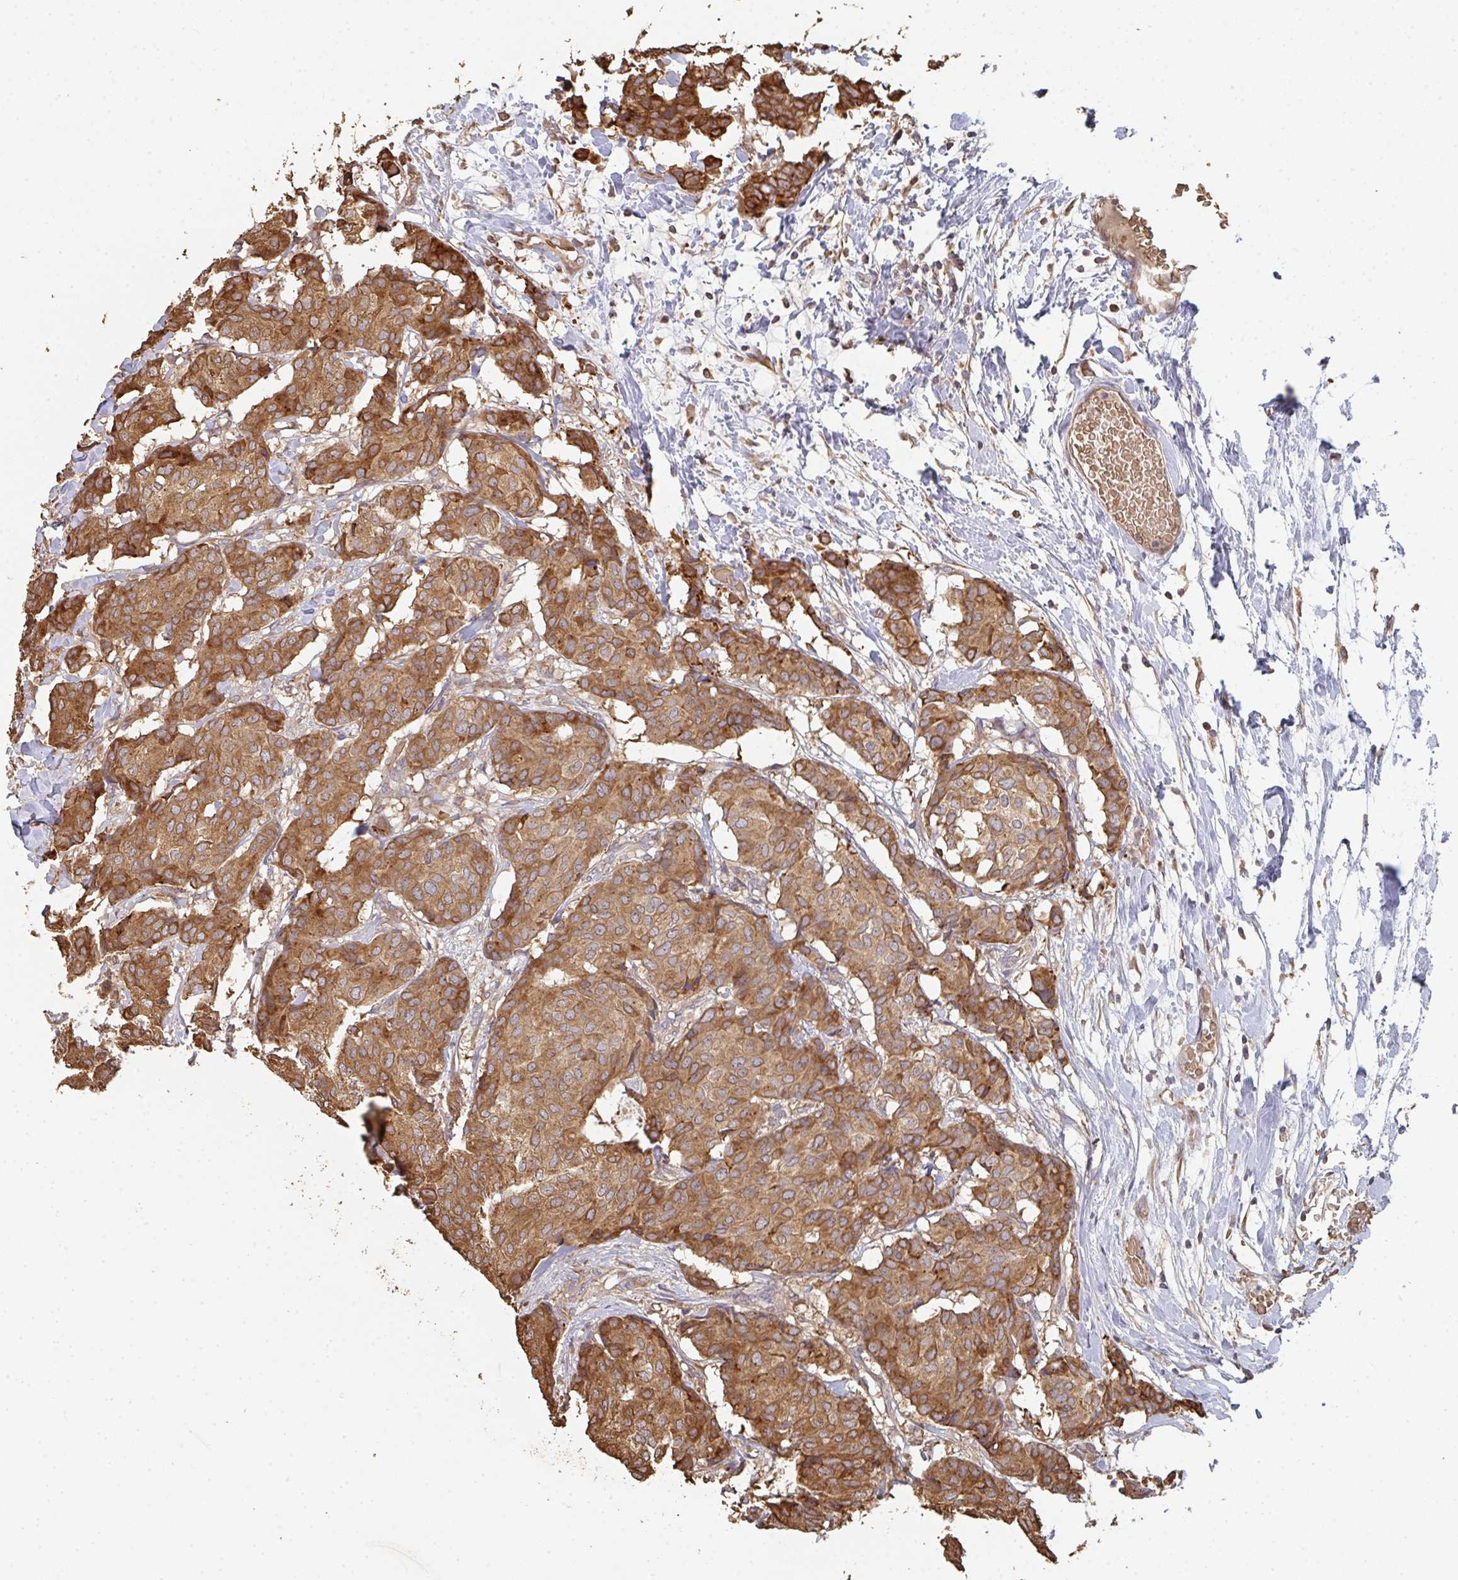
{"staining": {"intensity": "moderate", "quantity": ">75%", "location": "cytoplasmic/membranous"}, "tissue": "breast cancer", "cell_type": "Tumor cells", "image_type": "cancer", "snomed": [{"axis": "morphology", "description": "Duct carcinoma"}, {"axis": "topography", "description": "Breast"}], "caption": "The immunohistochemical stain highlights moderate cytoplasmic/membranous staining in tumor cells of breast cancer (invasive ductal carcinoma) tissue.", "gene": "POLG", "patient": {"sex": "female", "age": 75}}